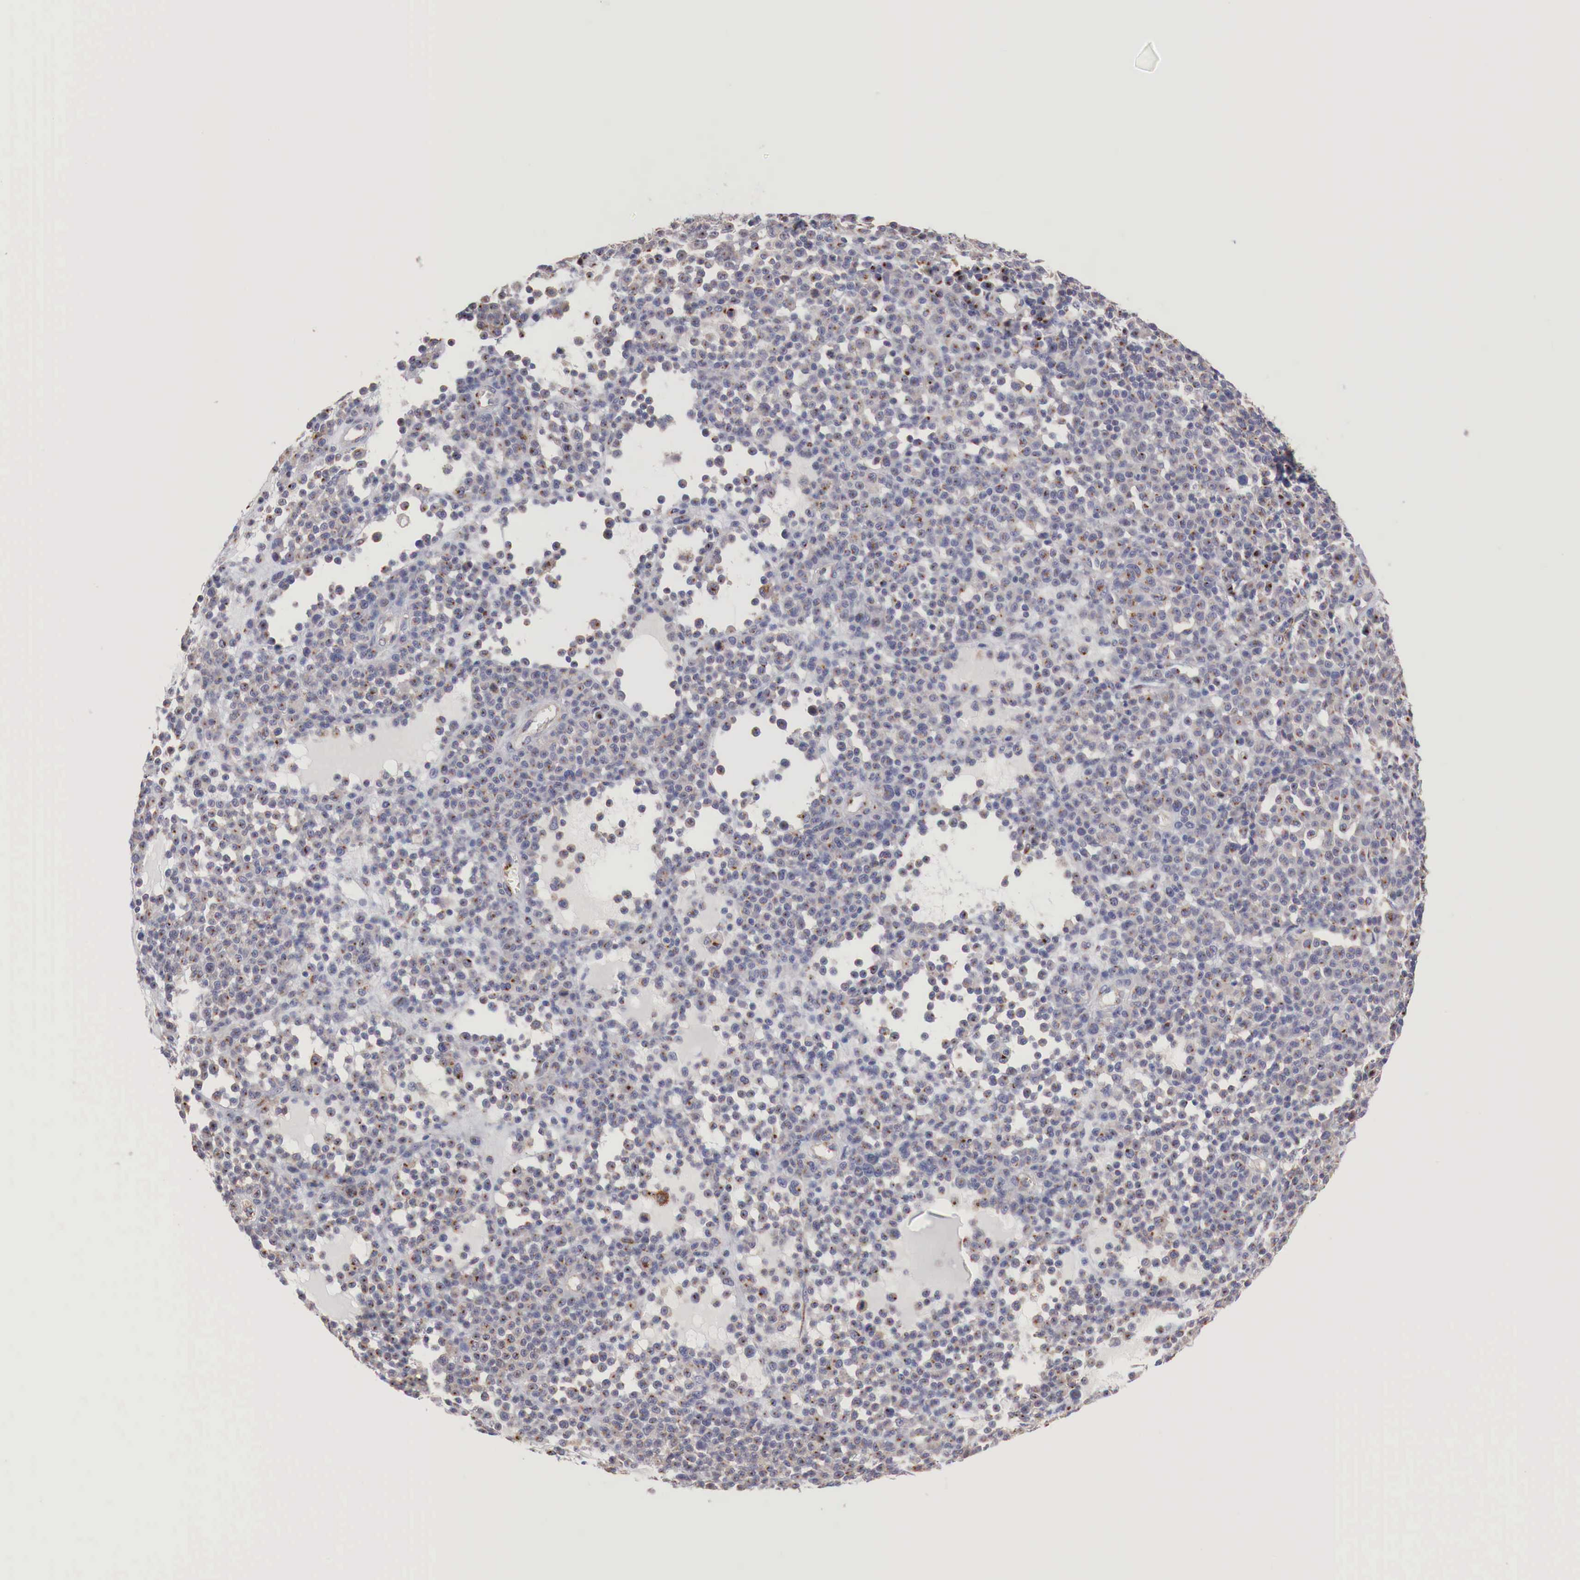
{"staining": {"intensity": "moderate", "quantity": "25%-75%", "location": "cytoplasmic/membranous"}, "tissue": "melanoma", "cell_type": "Tumor cells", "image_type": "cancer", "snomed": [{"axis": "morphology", "description": "Malignant melanoma, Metastatic site"}, {"axis": "topography", "description": "Skin"}], "caption": "Human malignant melanoma (metastatic site) stained with a brown dye exhibits moderate cytoplasmic/membranous positive staining in approximately 25%-75% of tumor cells.", "gene": "SYAP1", "patient": {"sex": "male", "age": 32}}